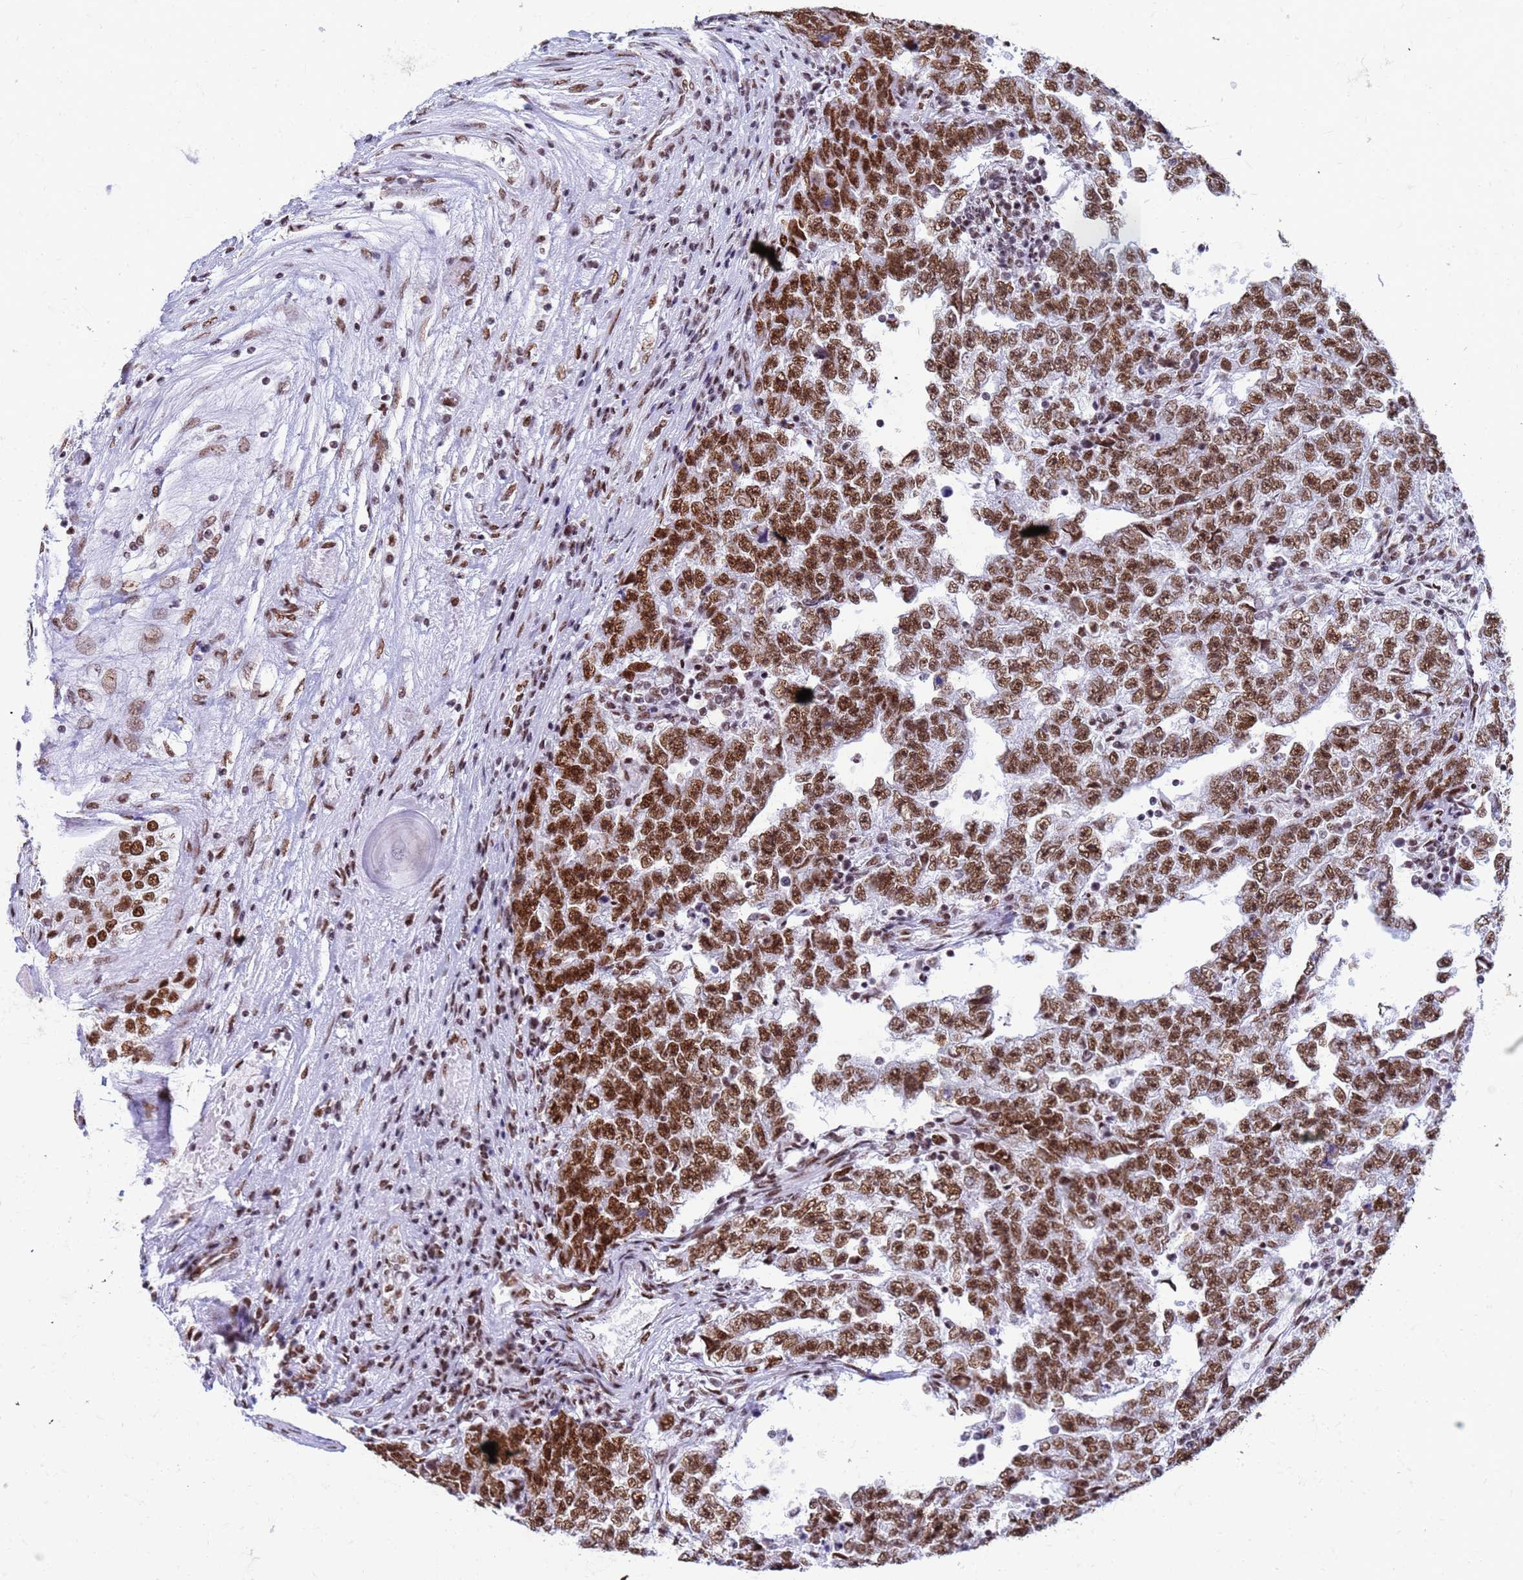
{"staining": {"intensity": "strong", "quantity": ">75%", "location": "nuclear"}, "tissue": "testis cancer", "cell_type": "Tumor cells", "image_type": "cancer", "snomed": [{"axis": "morphology", "description": "Carcinoma, Embryonal, NOS"}, {"axis": "topography", "description": "Testis"}], "caption": "Strong nuclear protein staining is present in approximately >75% of tumor cells in embryonal carcinoma (testis). (DAB = brown stain, brightfield microscopy at high magnification).", "gene": "FAM170B", "patient": {"sex": "male", "age": 25}}